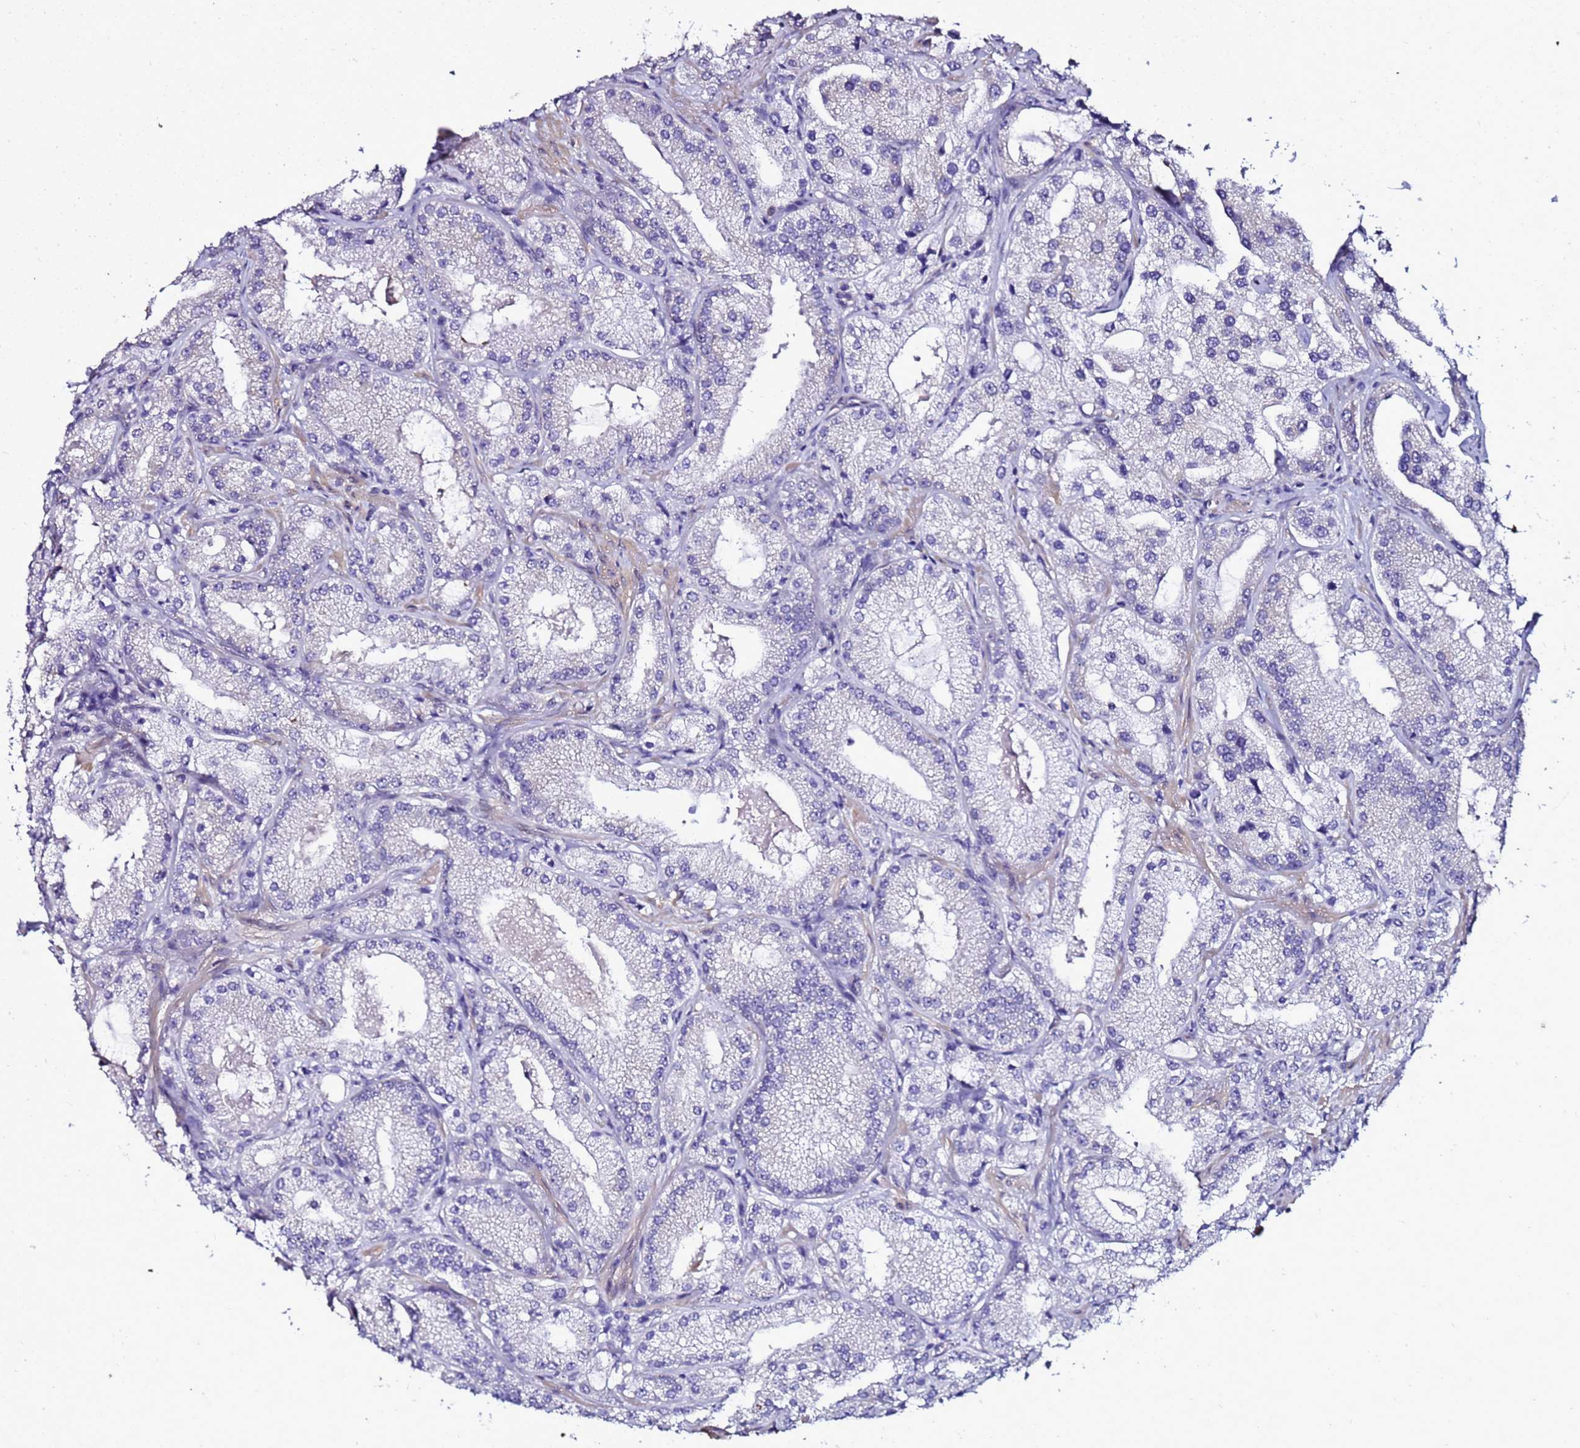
{"staining": {"intensity": "negative", "quantity": "none", "location": "none"}, "tissue": "prostate cancer", "cell_type": "Tumor cells", "image_type": "cancer", "snomed": [{"axis": "morphology", "description": "Adenocarcinoma, Low grade"}, {"axis": "topography", "description": "Prostate"}], "caption": "Photomicrograph shows no significant protein expression in tumor cells of prostate cancer.", "gene": "FAM166B", "patient": {"sex": "male", "age": 69}}